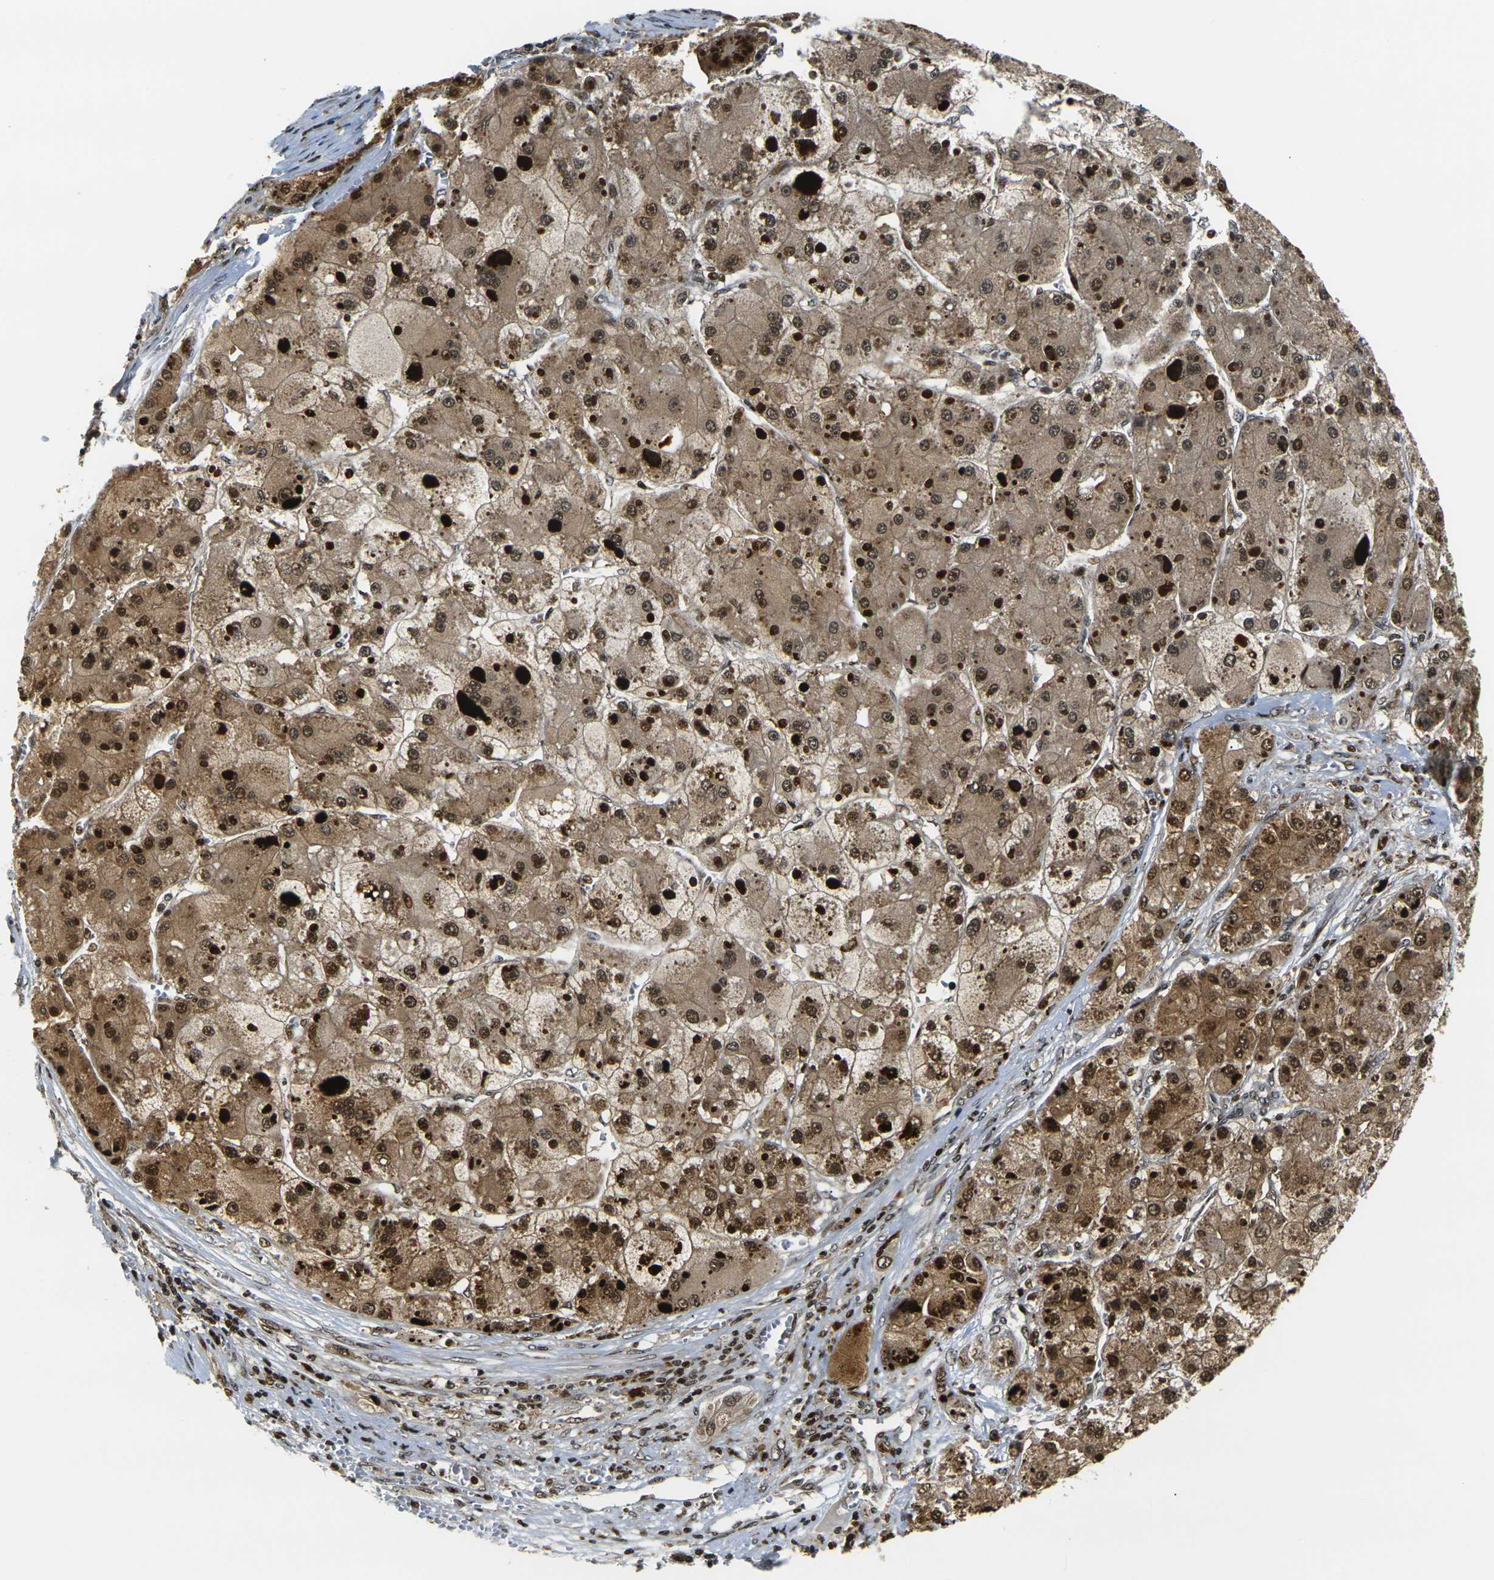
{"staining": {"intensity": "moderate", "quantity": ">75%", "location": "cytoplasmic/membranous,nuclear"}, "tissue": "liver cancer", "cell_type": "Tumor cells", "image_type": "cancer", "snomed": [{"axis": "morphology", "description": "Carcinoma, Hepatocellular, NOS"}, {"axis": "topography", "description": "Liver"}], "caption": "Human liver cancer stained with a brown dye displays moderate cytoplasmic/membranous and nuclear positive staining in approximately >75% of tumor cells.", "gene": "ACTL6A", "patient": {"sex": "female", "age": 73}}